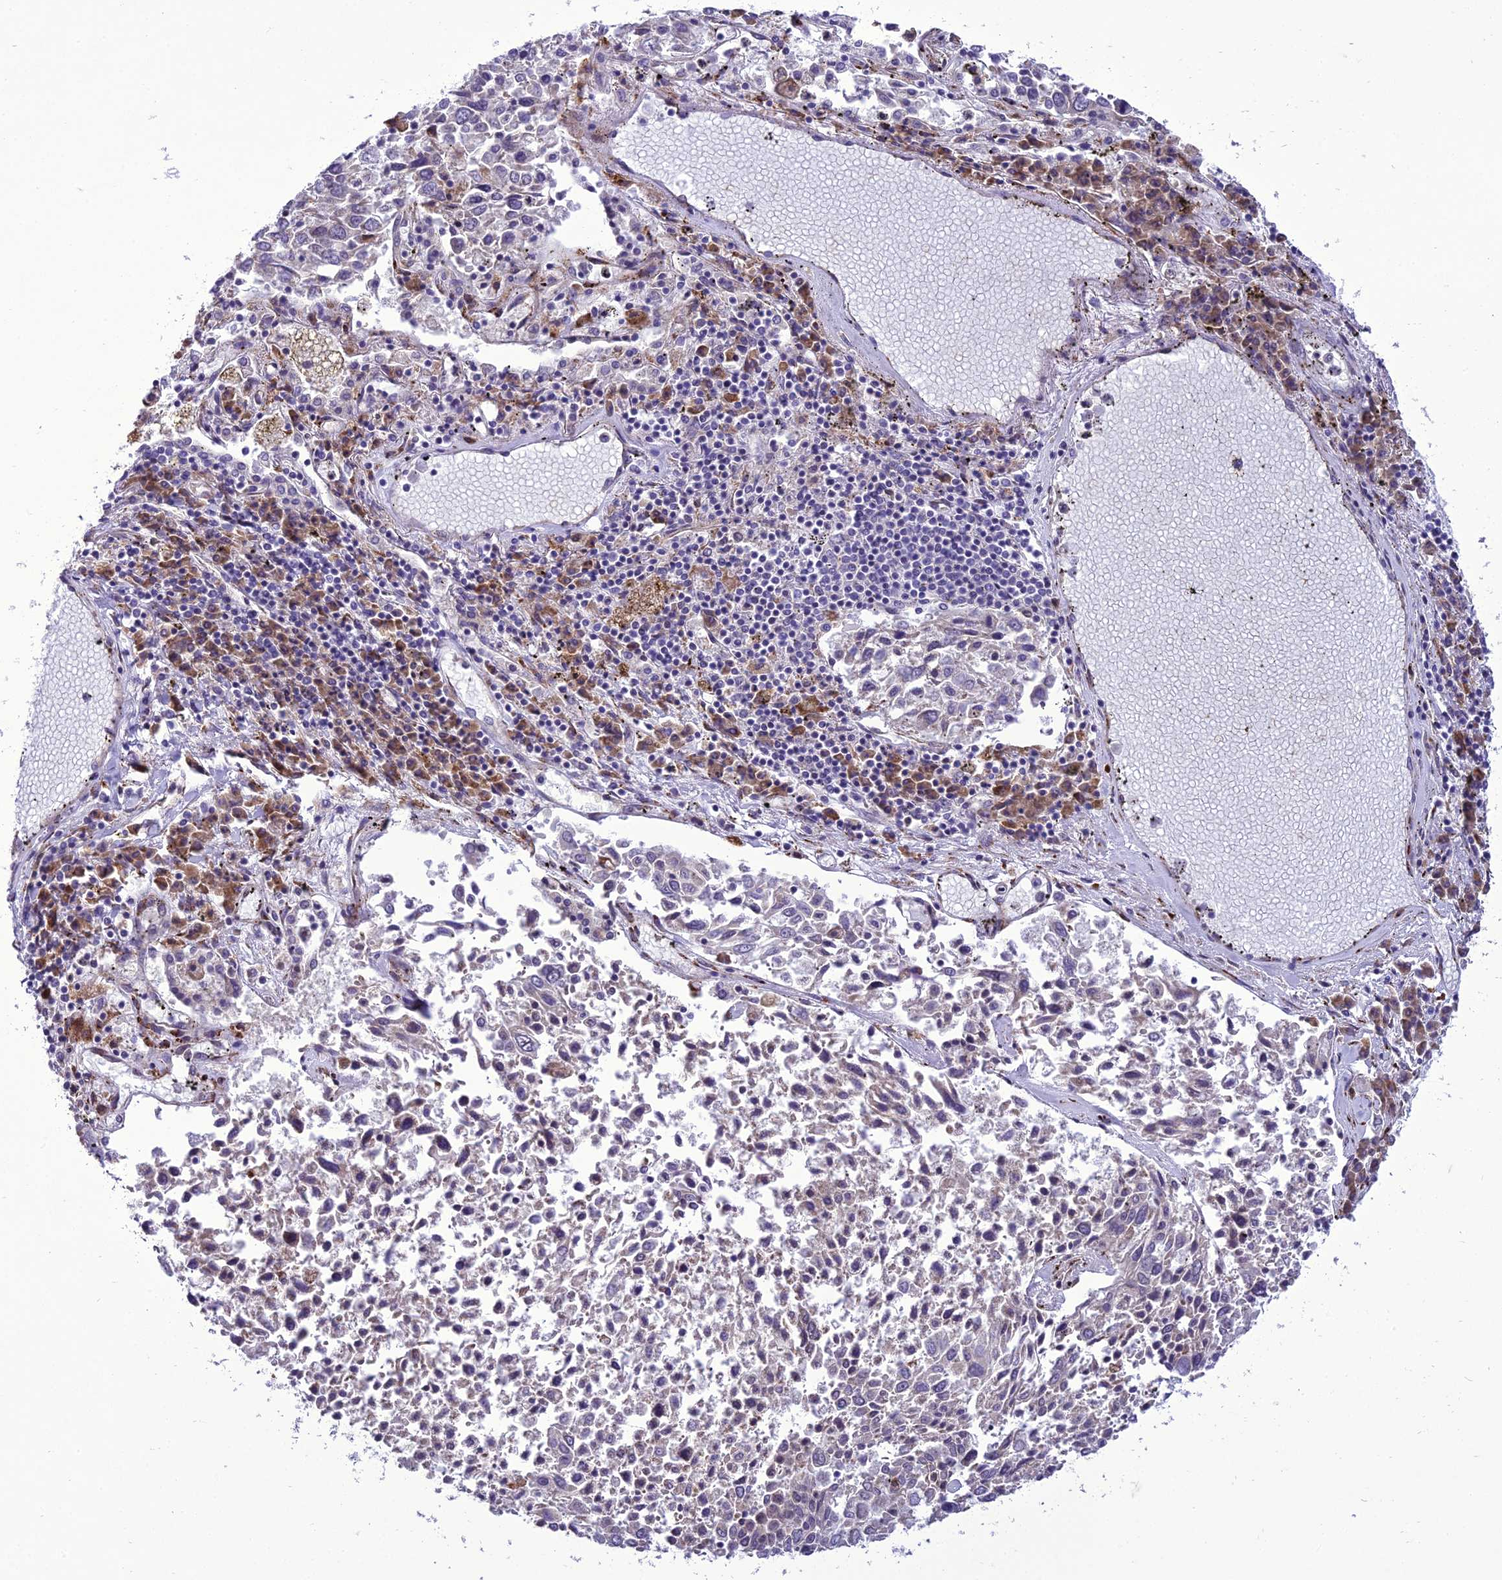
{"staining": {"intensity": "negative", "quantity": "none", "location": "none"}, "tissue": "lung cancer", "cell_type": "Tumor cells", "image_type": "cancer", "snomed": [{"axis": "morphology", "description": "Squamous cell carcinoma, NOS"}, {"axis": "topography", "description": "Lung"}], "caption": "This is an IHC histopathology image of human lung squamous cell carcinoma. There is no staining in tumor cells.", "gene": "NEURL2", "patient": {"sex": "male", "age": 65}}